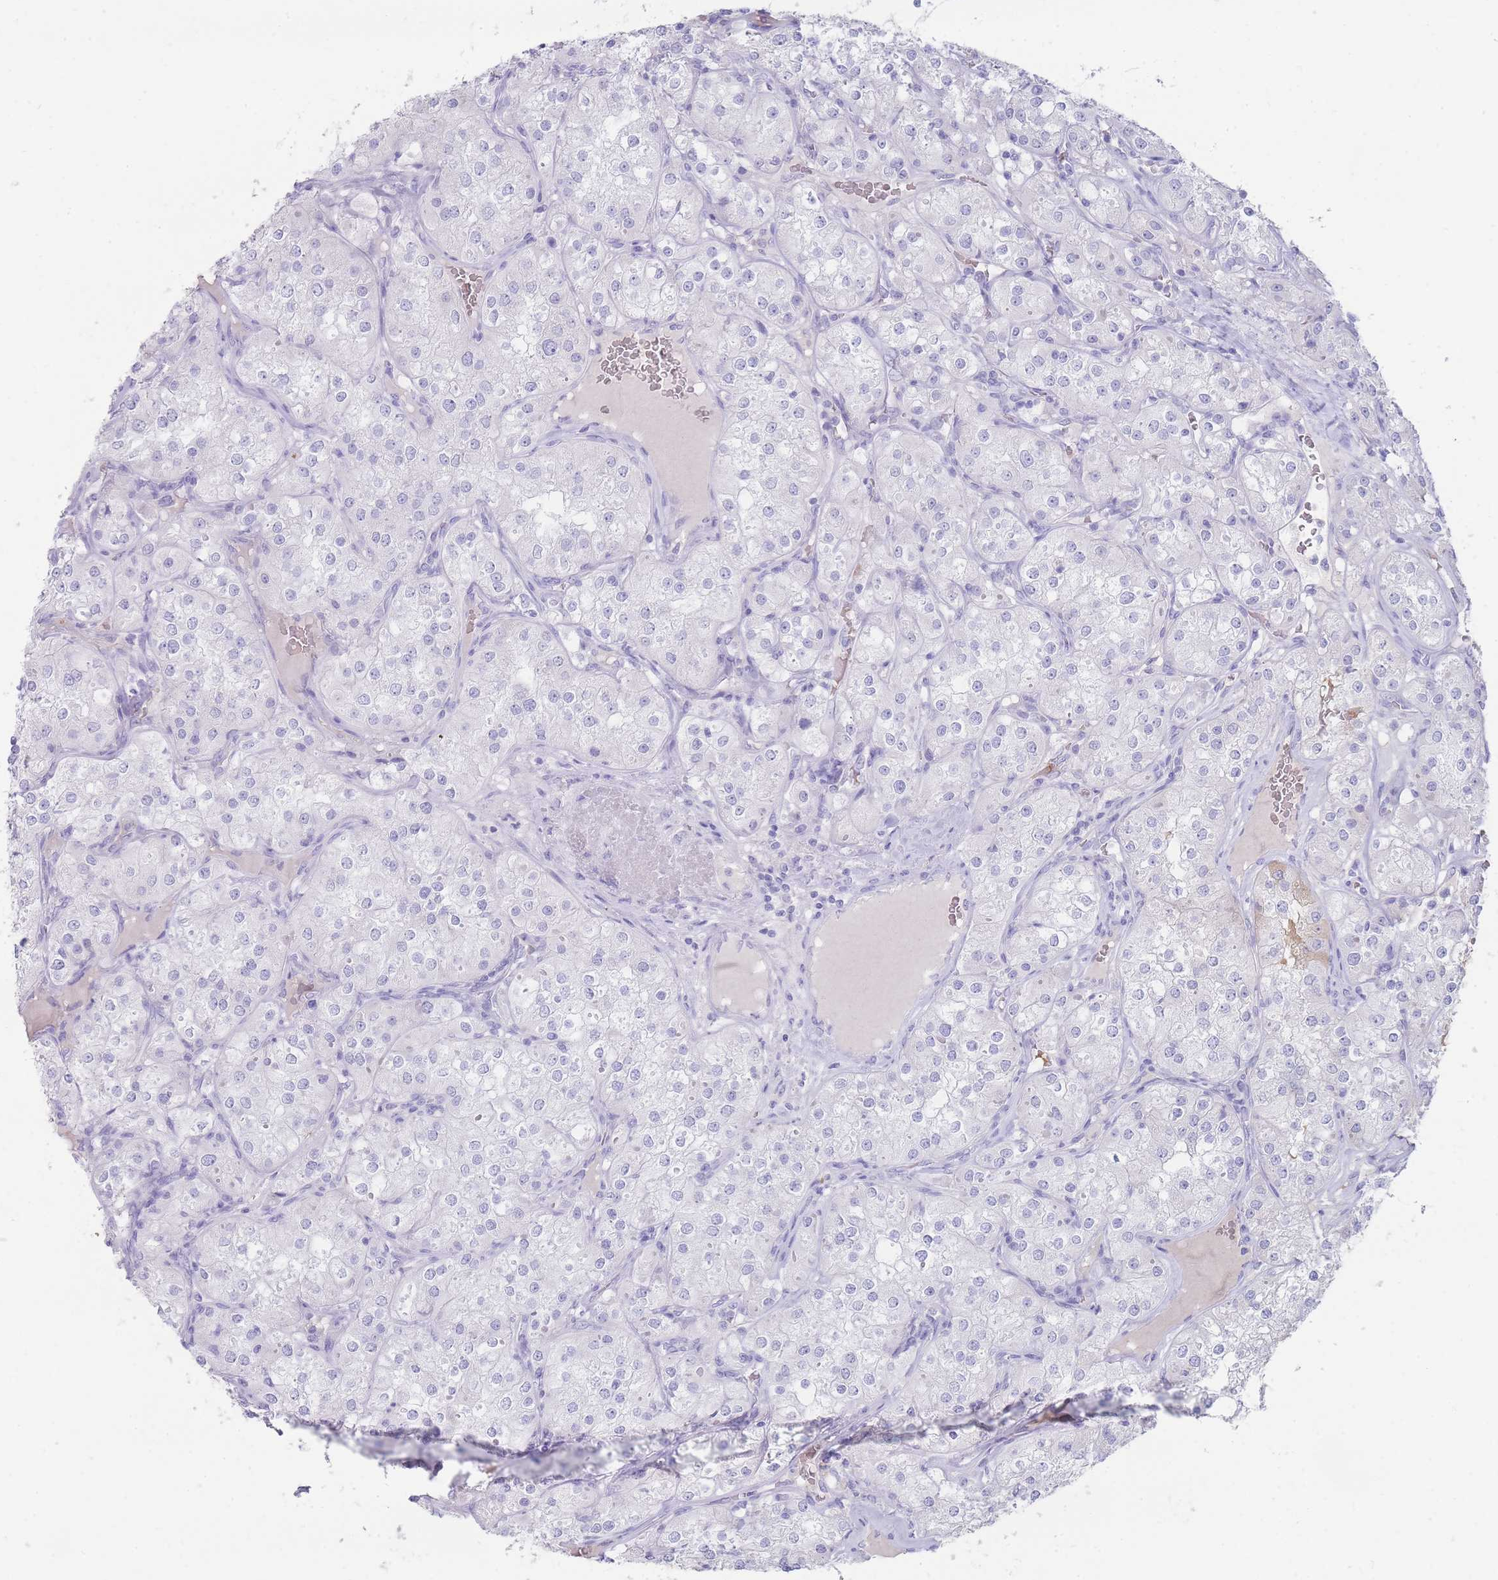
{"staining": {"intensity": "negative", "quantity": "none", "location": "none"}, "tissue": "renal cancer", "cell_type": "Tumor cells", "image_type": "cancer", "snomed": [{"axis": "morphology", "description": "Adenocarcinoma, NOS"}, {"axis": "topography", "description": "Kidney"}], "caption": "High power microscopy photomicrograph of an immunohistochemistry micrograph of renal cancer, revealing no significant staining in tumor cells.", "gene": "HBG2", "patient": {"sex": "male", "age": 77}}